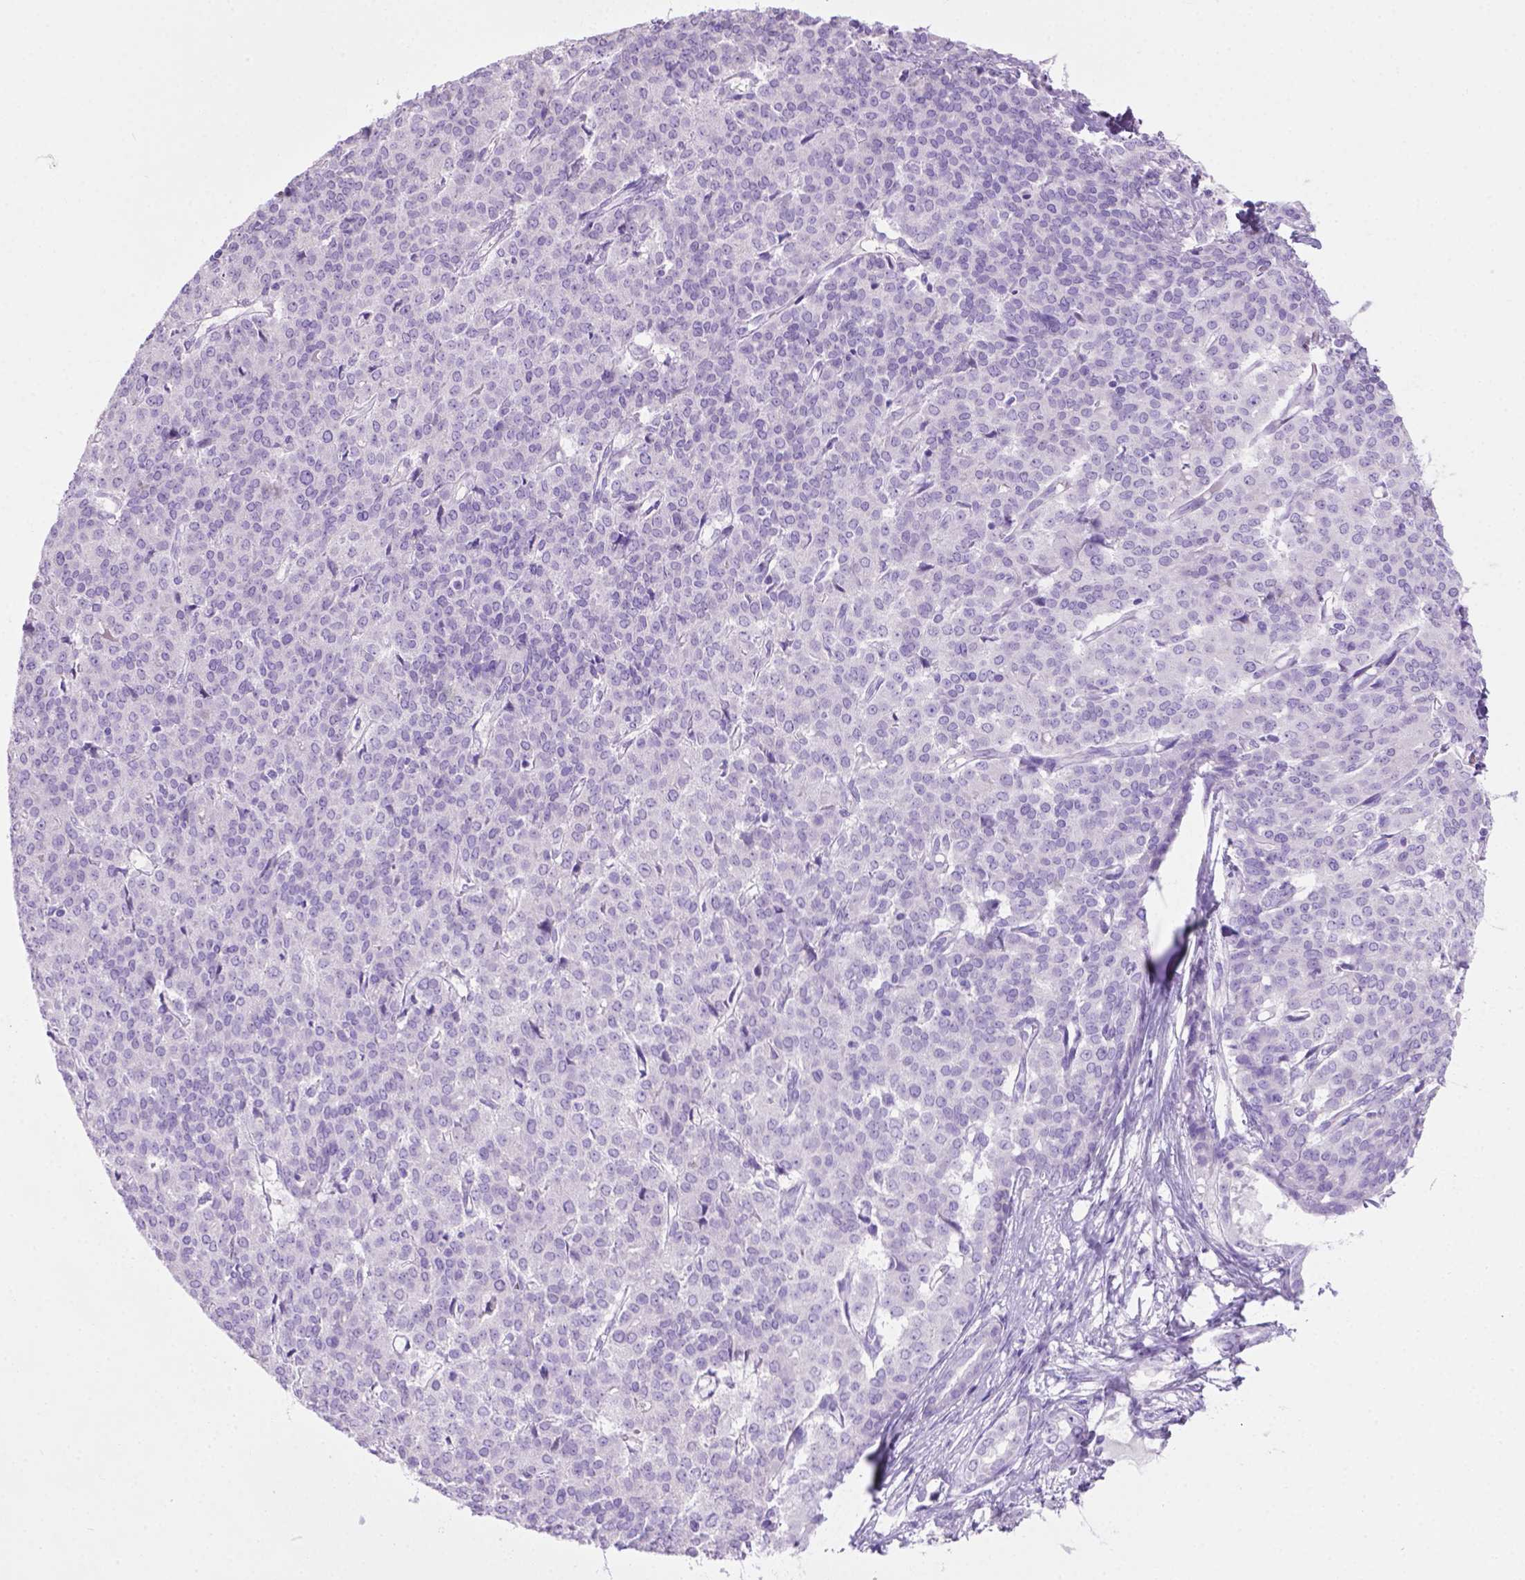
{"staining": {"intensity": "negative", "quantity": "none", "location": "none"}, "tissue": "liver cancer", "cell_type": "Tumor cells", "image_type": "cancer", "snomed": [{"axis": "morphology", "description": "Cholangiocarcinoma"}, {"axis": "topography", "description": "Liver"}], "caption": "Tumor cells are negative for brown protein staining in liver cancer (cholangiocarcinoma). Nuclei are stained in blue.", "gene": "LELP1", "patient": {"sex": "female", "age": 47}}